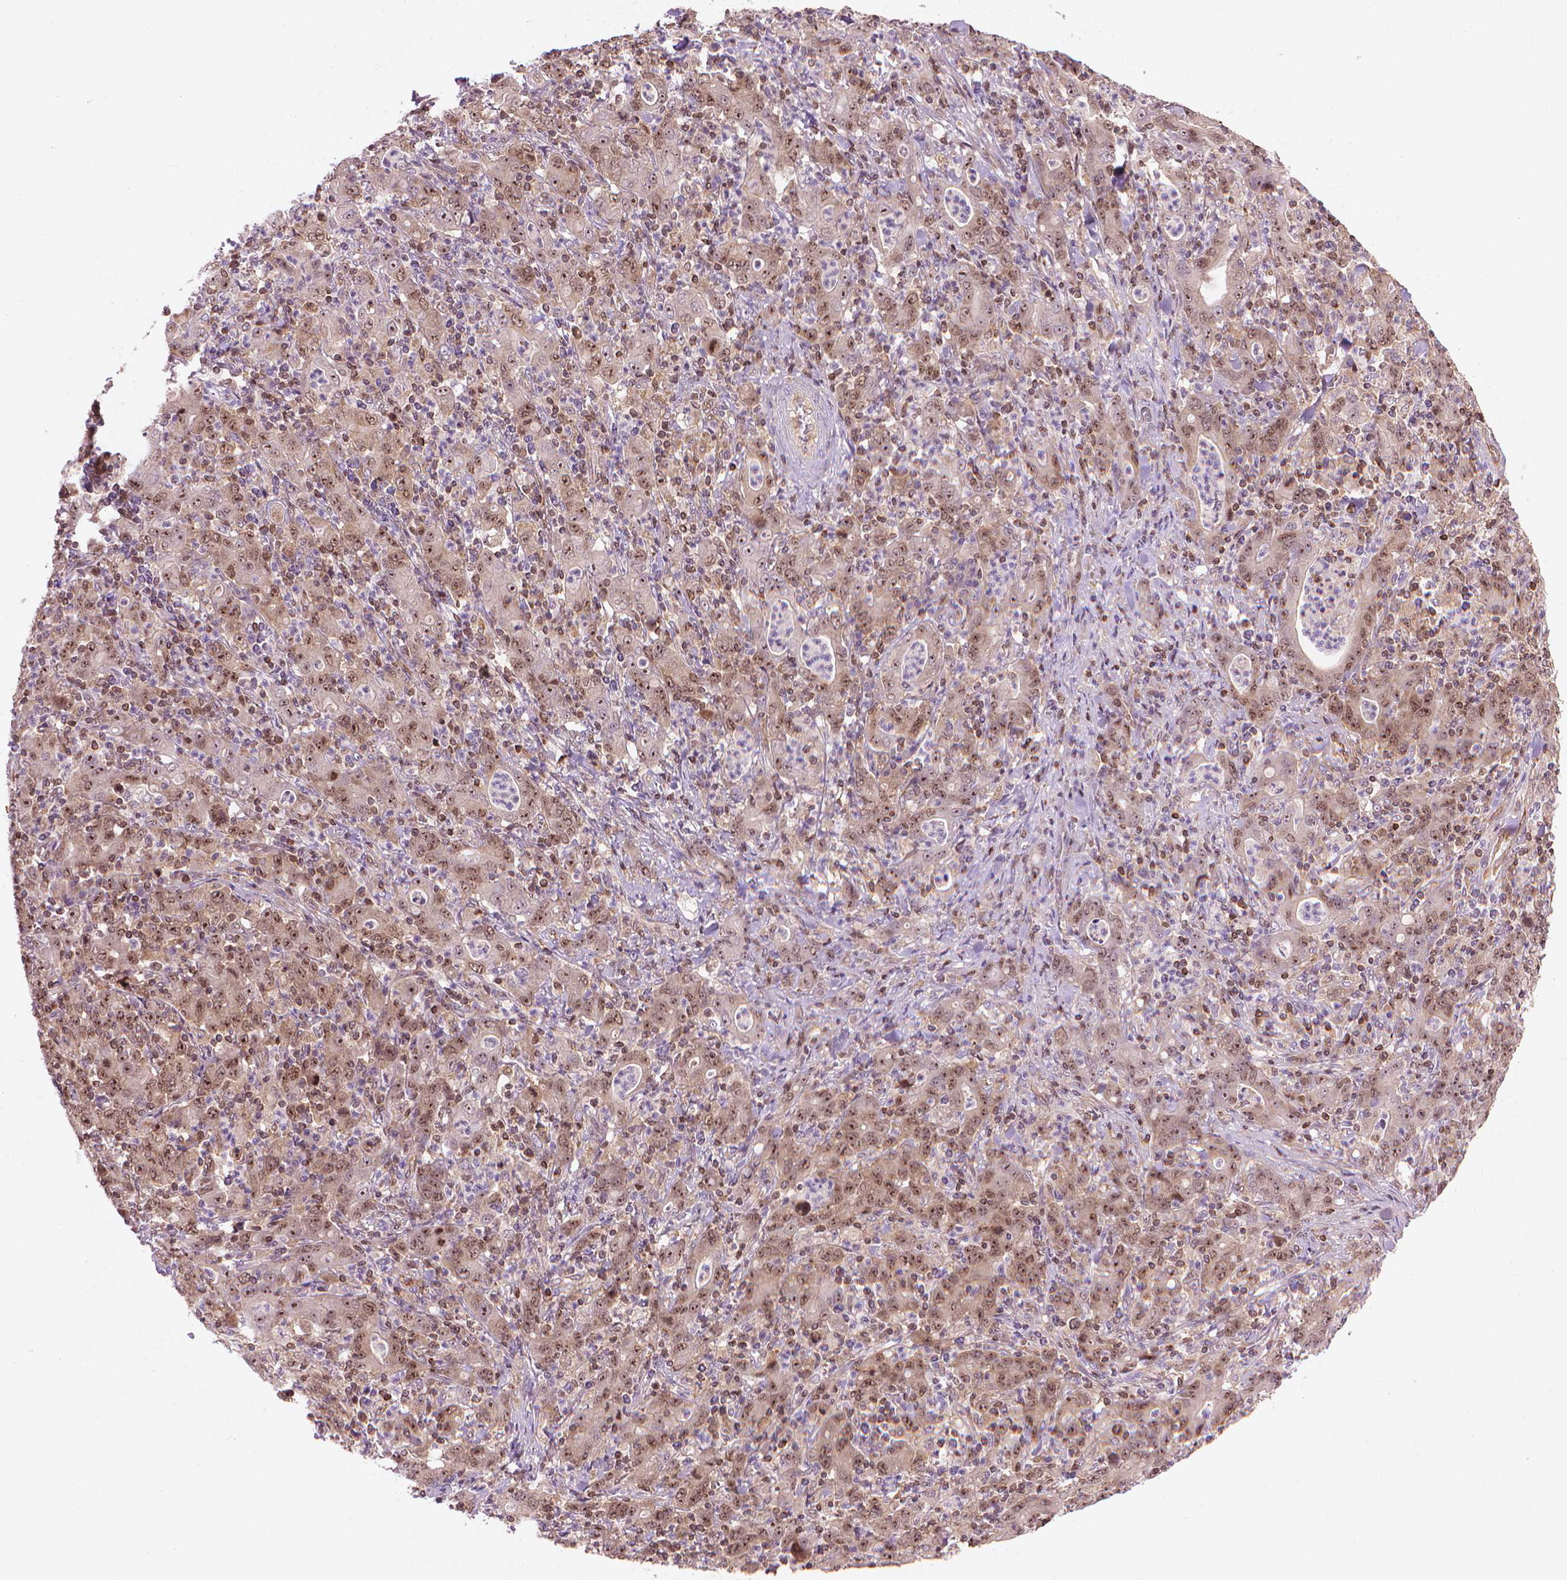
{"staining": {"intensity": "moderate", "quantity": ">75%", "location": "cytoplasmic/membranous,nuclear"}, "tissue": "stomach cancer", "cell_type": "Tumor cells", "image_type": "cancer", "snomed": [{"axis": "morphology", "description": "Adenocarcinoma, NOS"}, {"axis": "topography", "description": "Stomach, upper"}], "caption": "Moderate cytoplasmic/membranous and nuclear staining is seen in about >75% of tumor cells in stomach adenocarcinoma.", "gene": "SMC2", "patient": {"sex": "male", "age": 69}}